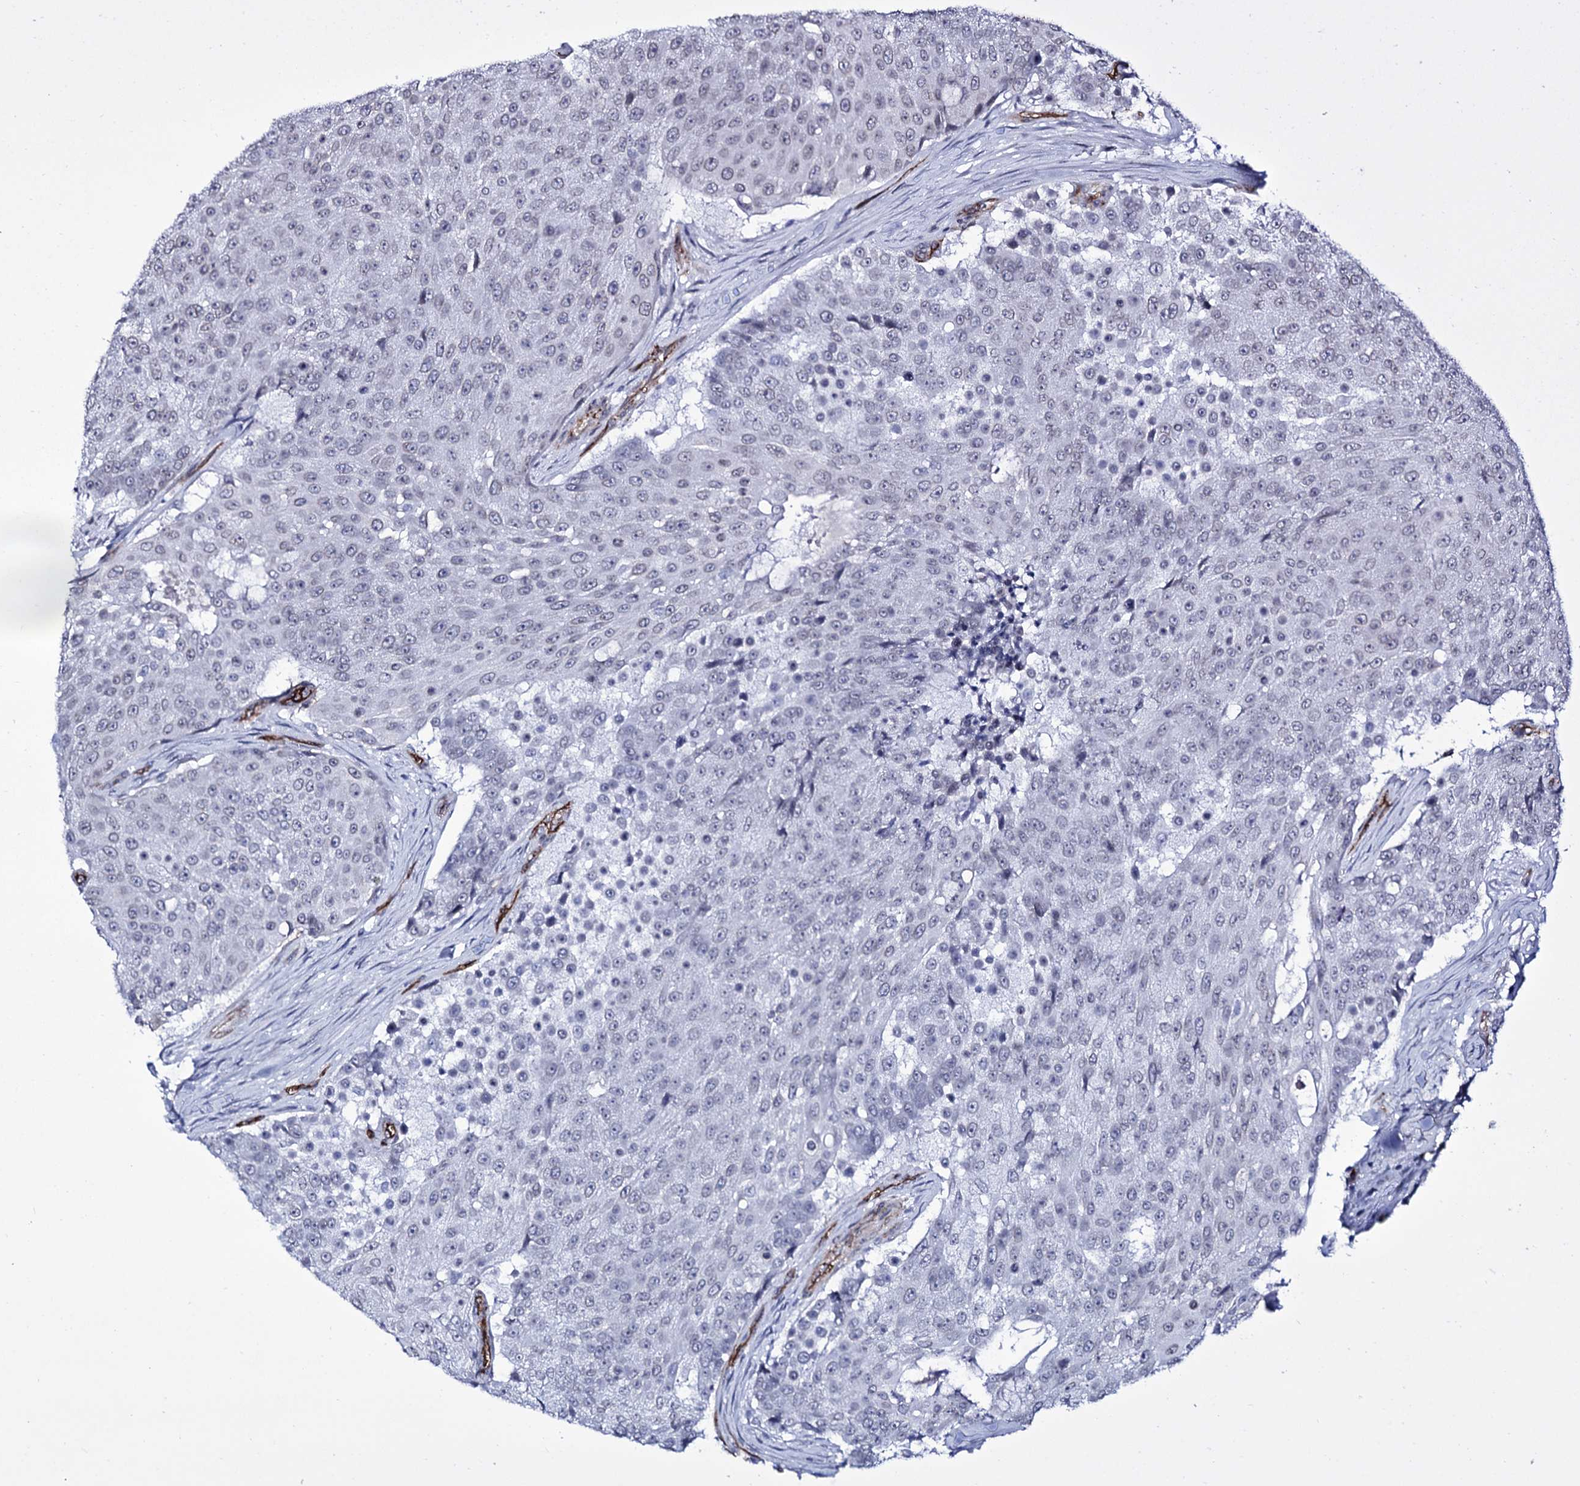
{"staining": {"intensity": "negative", "quantity": "none", "location": "none"}, "tissue": "urothelial cancer", "cell_type": "Tumor cells", "image_type": "cancer", "snomed": [{"axis": "morphology", "description": "Urothelial carcinoma, High grade"}, {"axis": "topography", "description": "Urinary bladder"}], "caption": "Tumor cells show no significant protein staining in urothelial carcinoma (high-grade).", "gene": "ZC3H12C", "patient": {"sex": "female", "age": 63}}